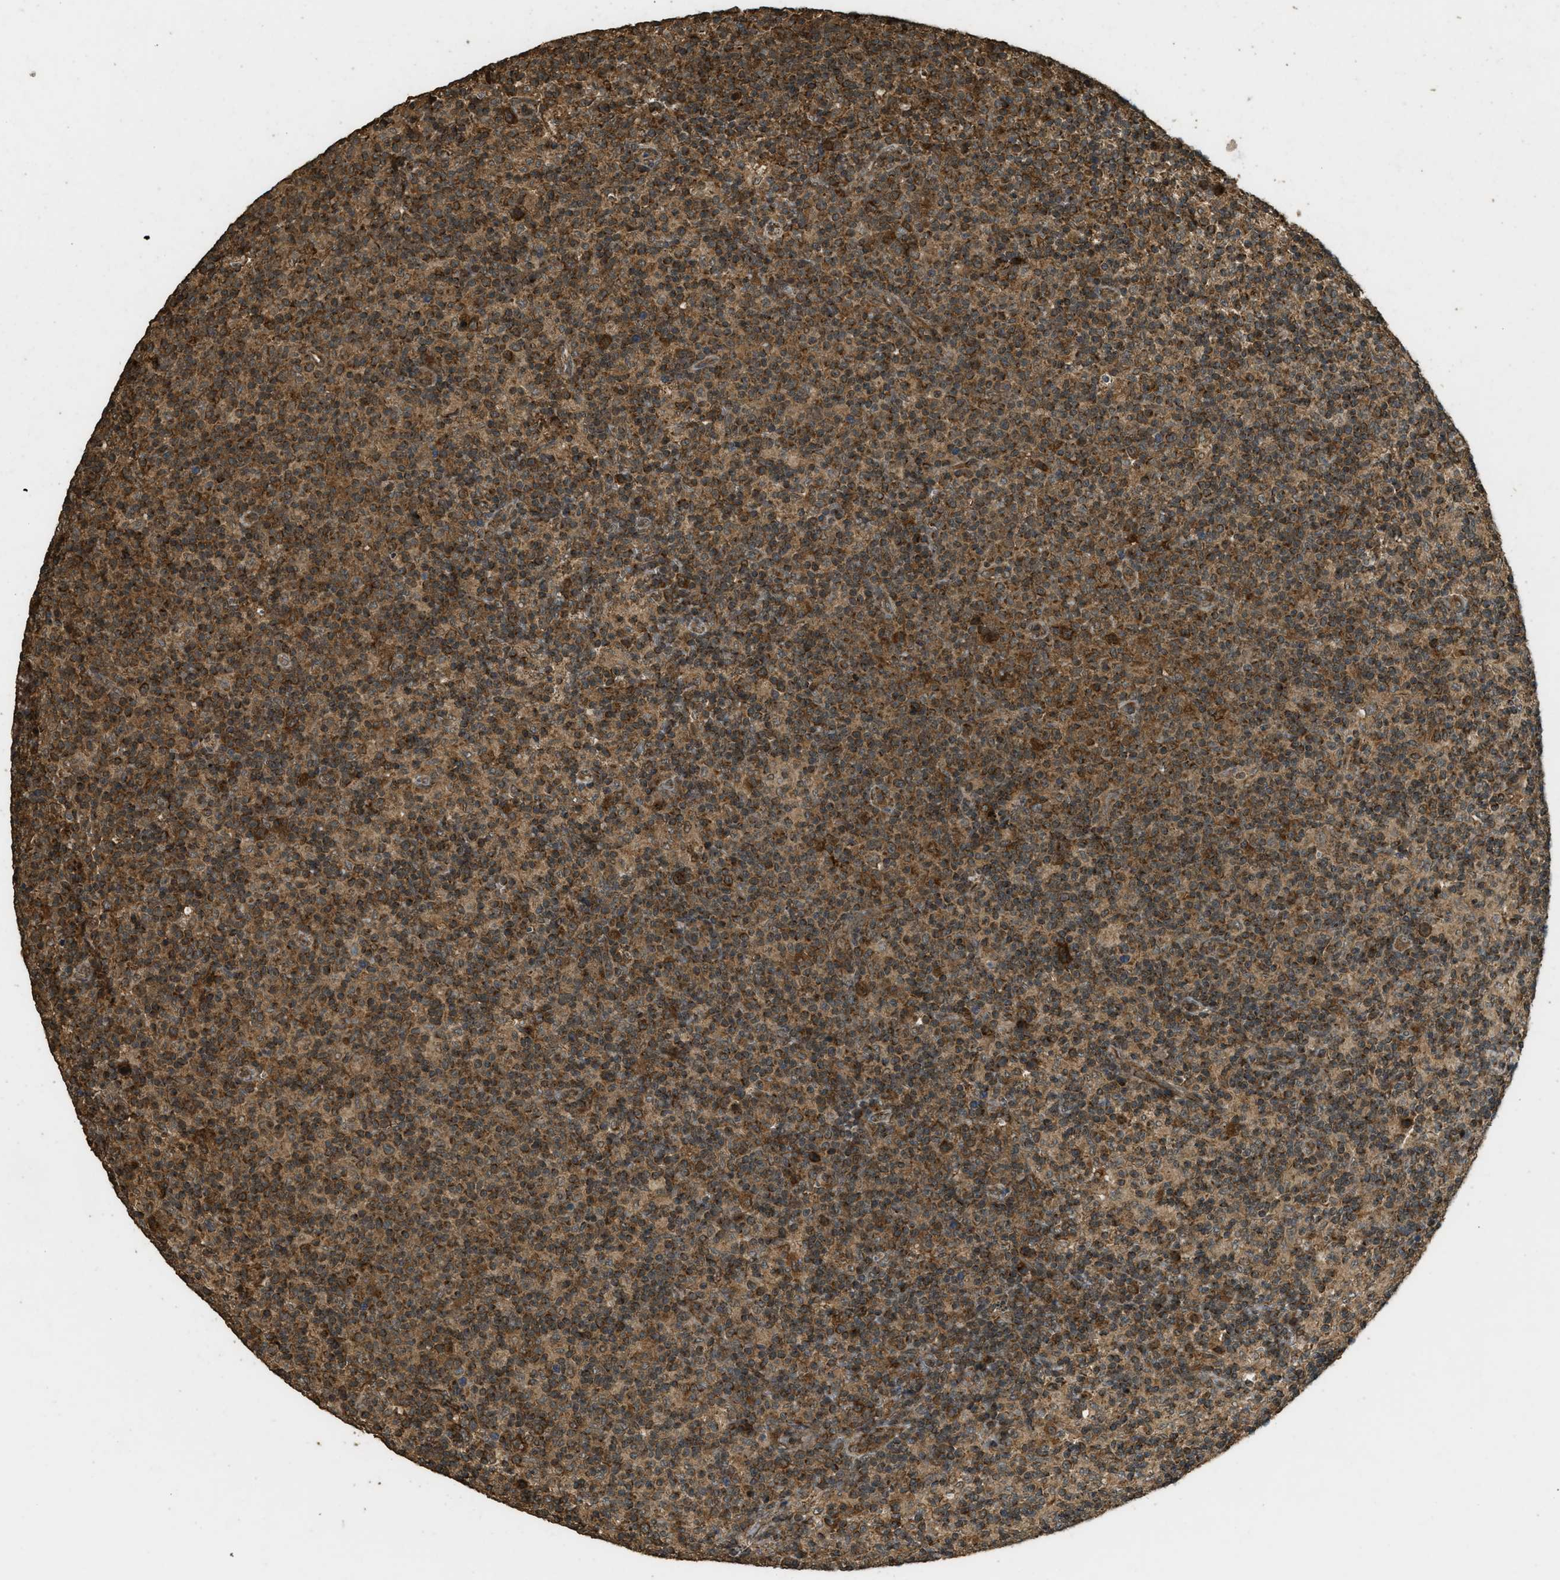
{"staining": {"intensity": "moderate", "quantity": ">75%", "location": "cytoplasmic/membranous"}, "tissue": "lymph node", "cell_type": "Germinal center cells", "image_type": "normal", "snomed": [{"axis": "morphology", "description": "Normal tissue, NOS"}, {"axis": "morphology", "description": "Inflammation, NOS"}, {"axis": "topography", "description": "Lymph node"}], "caption": "An image of lymph node stained for a protein demonstrates moderate cytoplasmic/membranous brown staining in germinal center cells.", "gene": "CTPS1", "patient": {"sex": "male", "age": 55}}